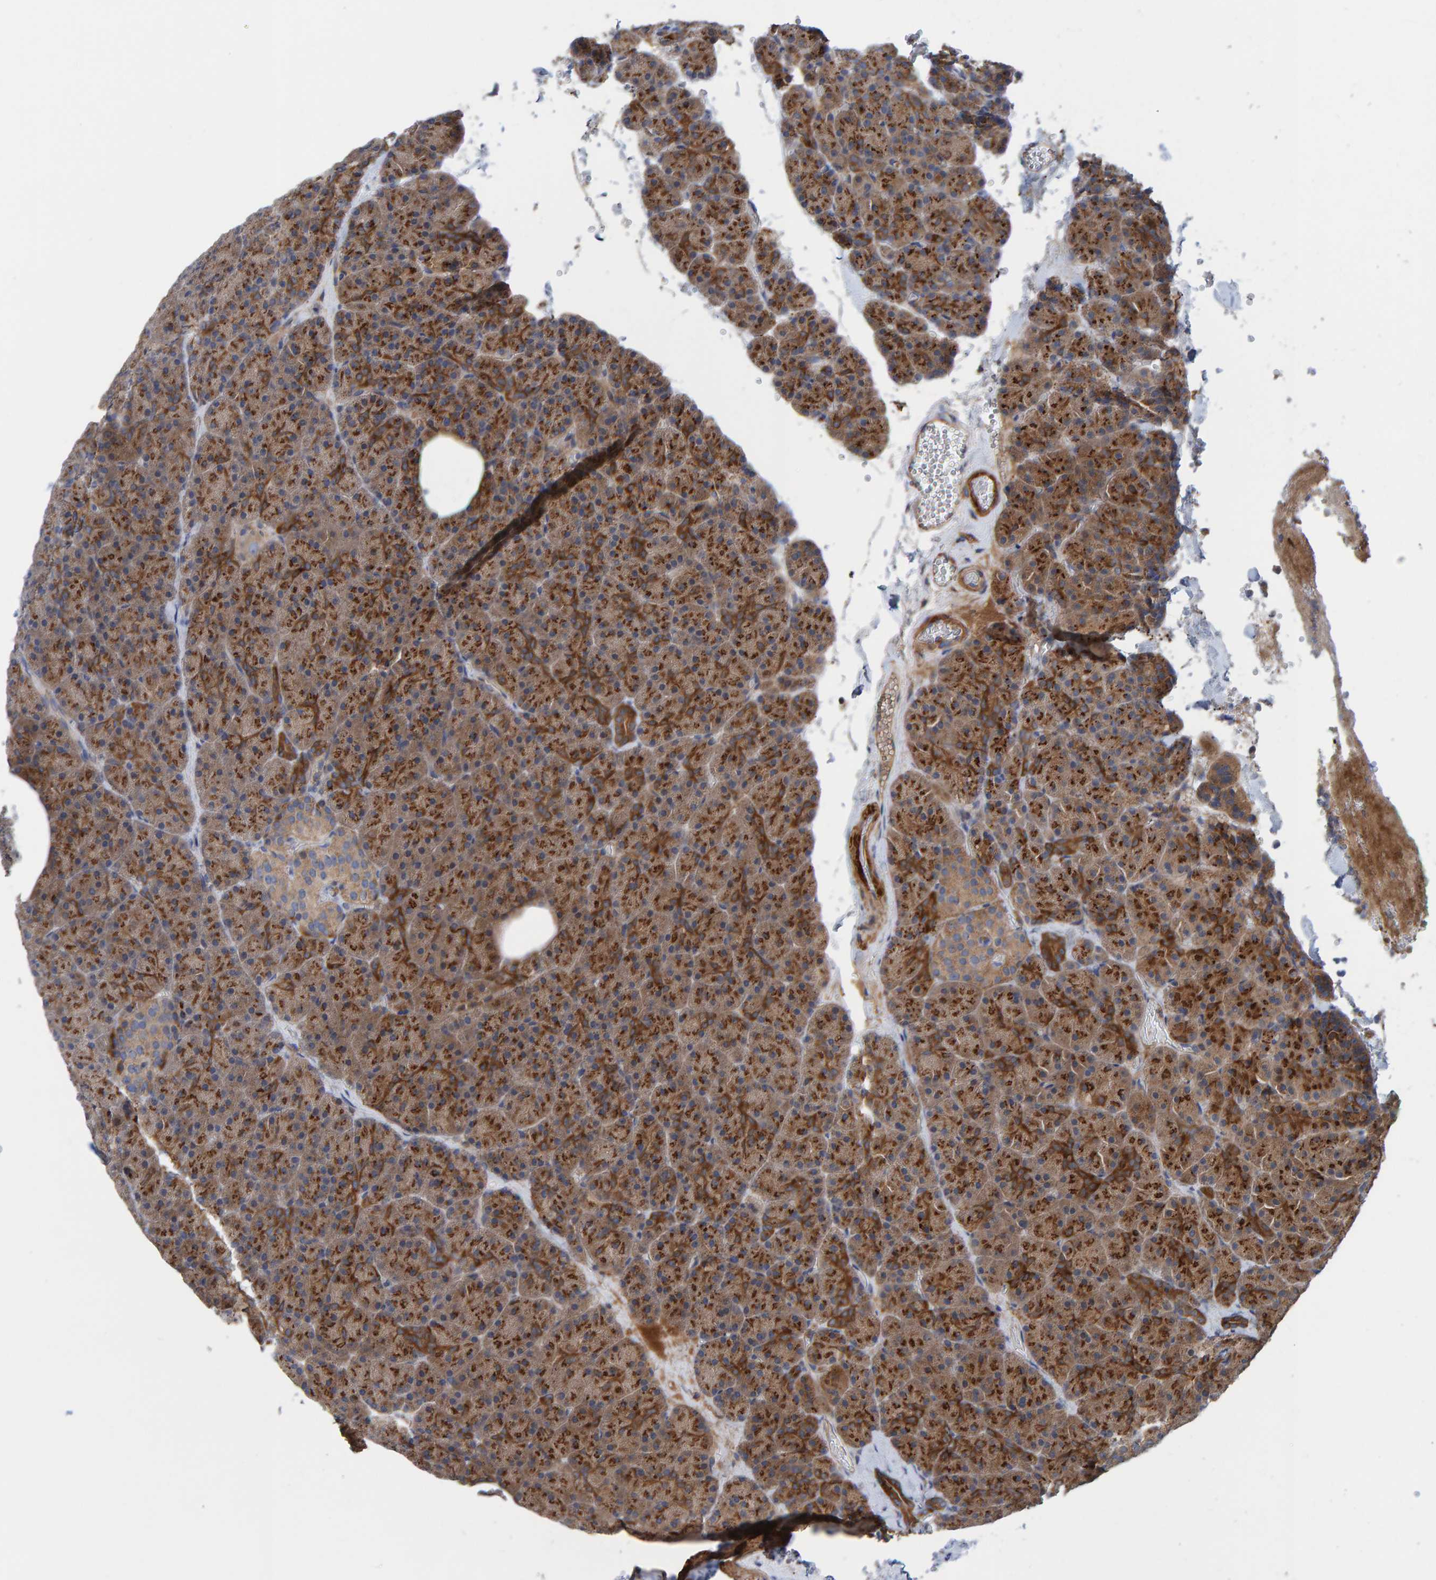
{"staining": {"intensity": "strong", "quantity": ">75%", "location": "cytoplasmic/membranous"}, "tissue": "pancreas", "cell_type": "Exocrine glandular cells", "image_type": "normal", "snomed": [{"axis": "morphology", "description": "Normal tissue, NOS"}, {"axis": "morphology", "description": "Carcinoid, malignant, NOS"}, {"axis": "topography", "description": "Pancreas"}], "caption": "A histopathology image of human pancreas stained for a protein demonstrates strong cytoplasmic/membranous brown staining in exocrine glandular cells. (Stains: DAB (3,3'-diaminobenzidine) in brown, nuclei in blue, Microscopy: brightfield microscopy at high magnification).", "gene": "KIAA0753", "patient": {"sex": "female", "age": 35}}